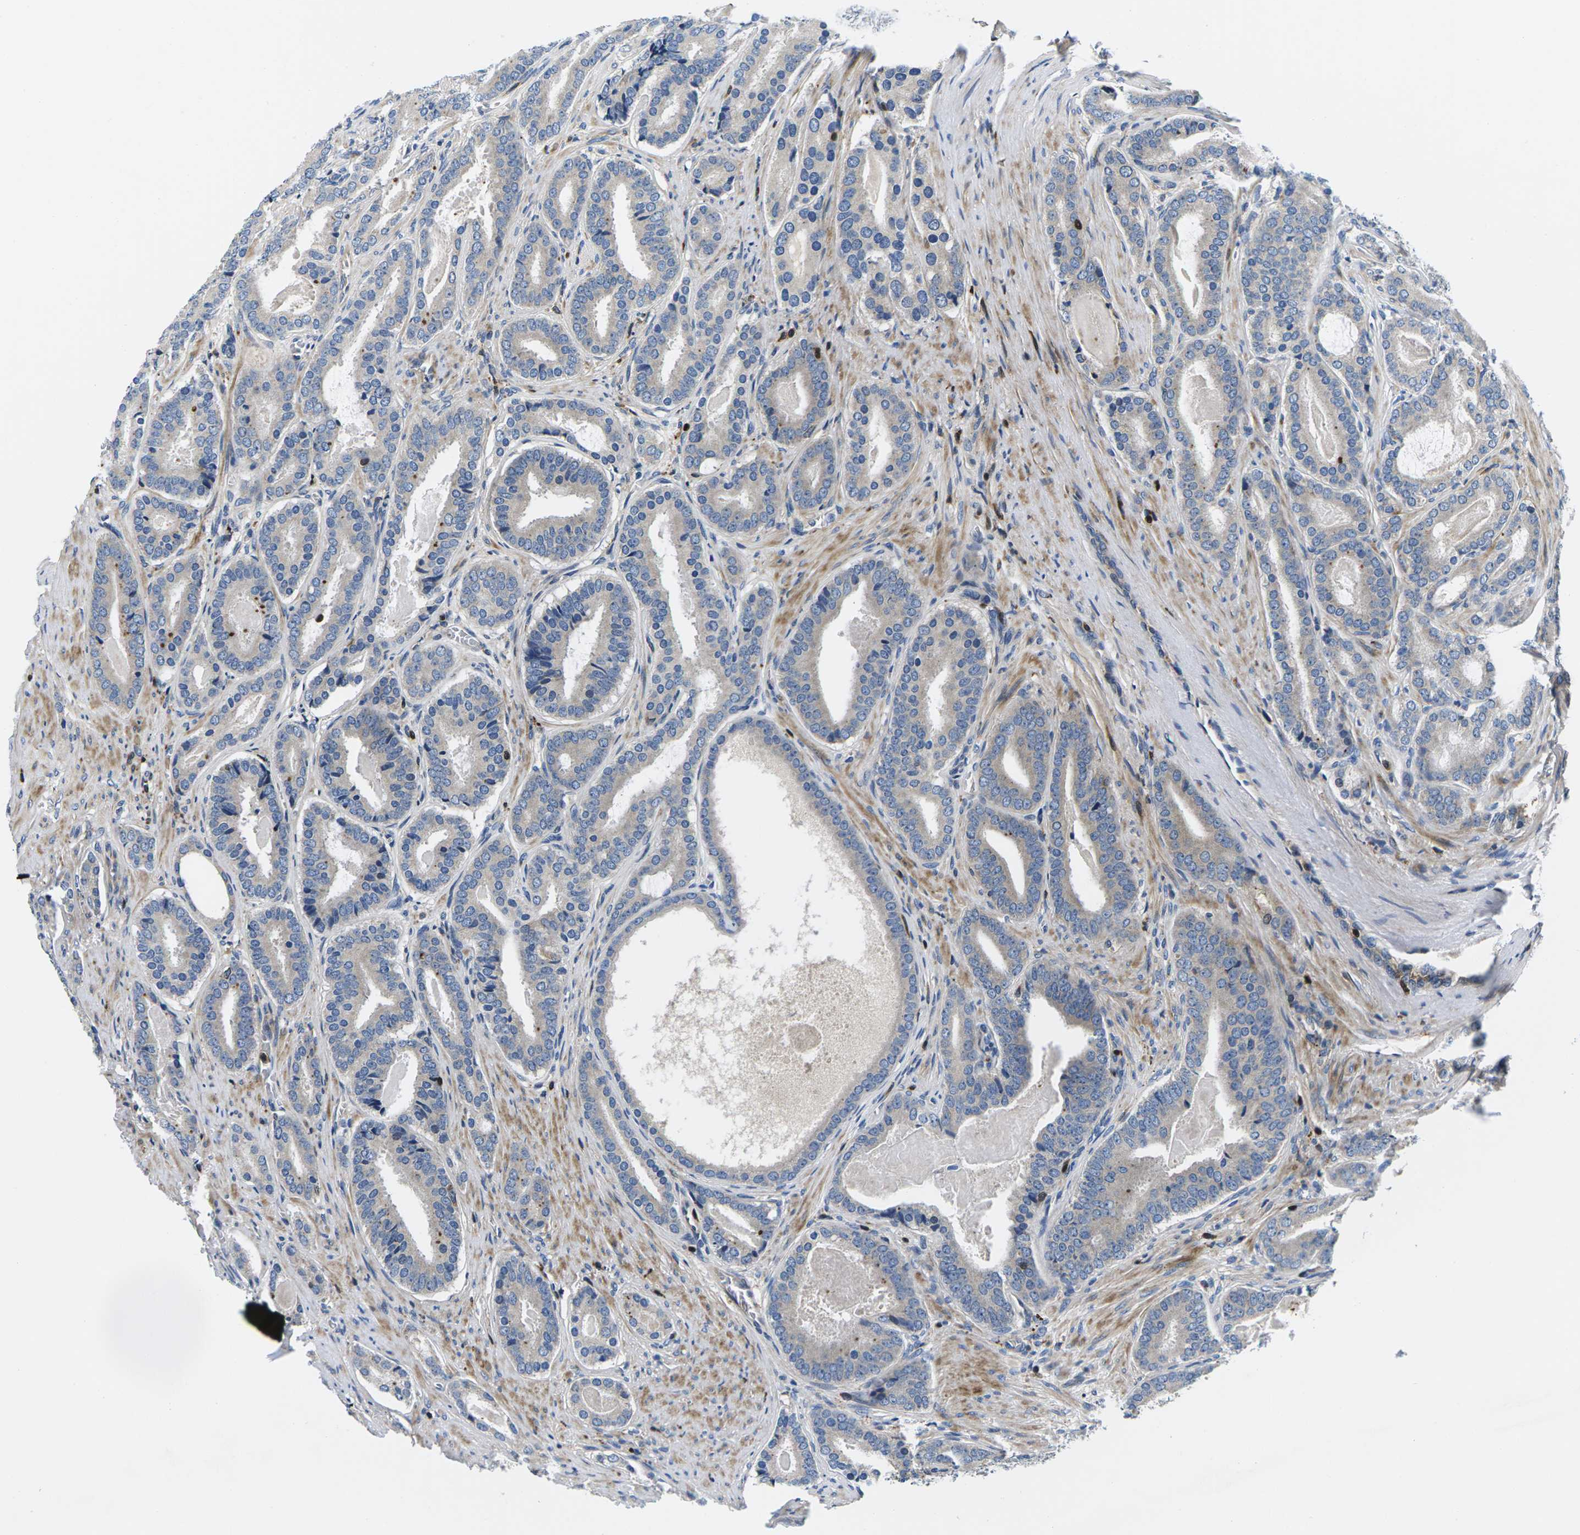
{"staining": {"intensity": "weak", "quantity": "<25%", "location": "cytoplasmic/membranous"}, "tissue": "prostate cancer", "cell_type": "Tumor cells", "image_type": "cancer", "snomed": [{"axis": "morphology", "description": "Adenocarcinoma, High grade"}, {"axis": "topography", "description": "Prostate"}], "caption": "The IHC micrograph has no significant expression in tumor cells of prostate cancer tissue.", "gene": "PLCE1", "patient": {"sex": "male", "age": 60}}